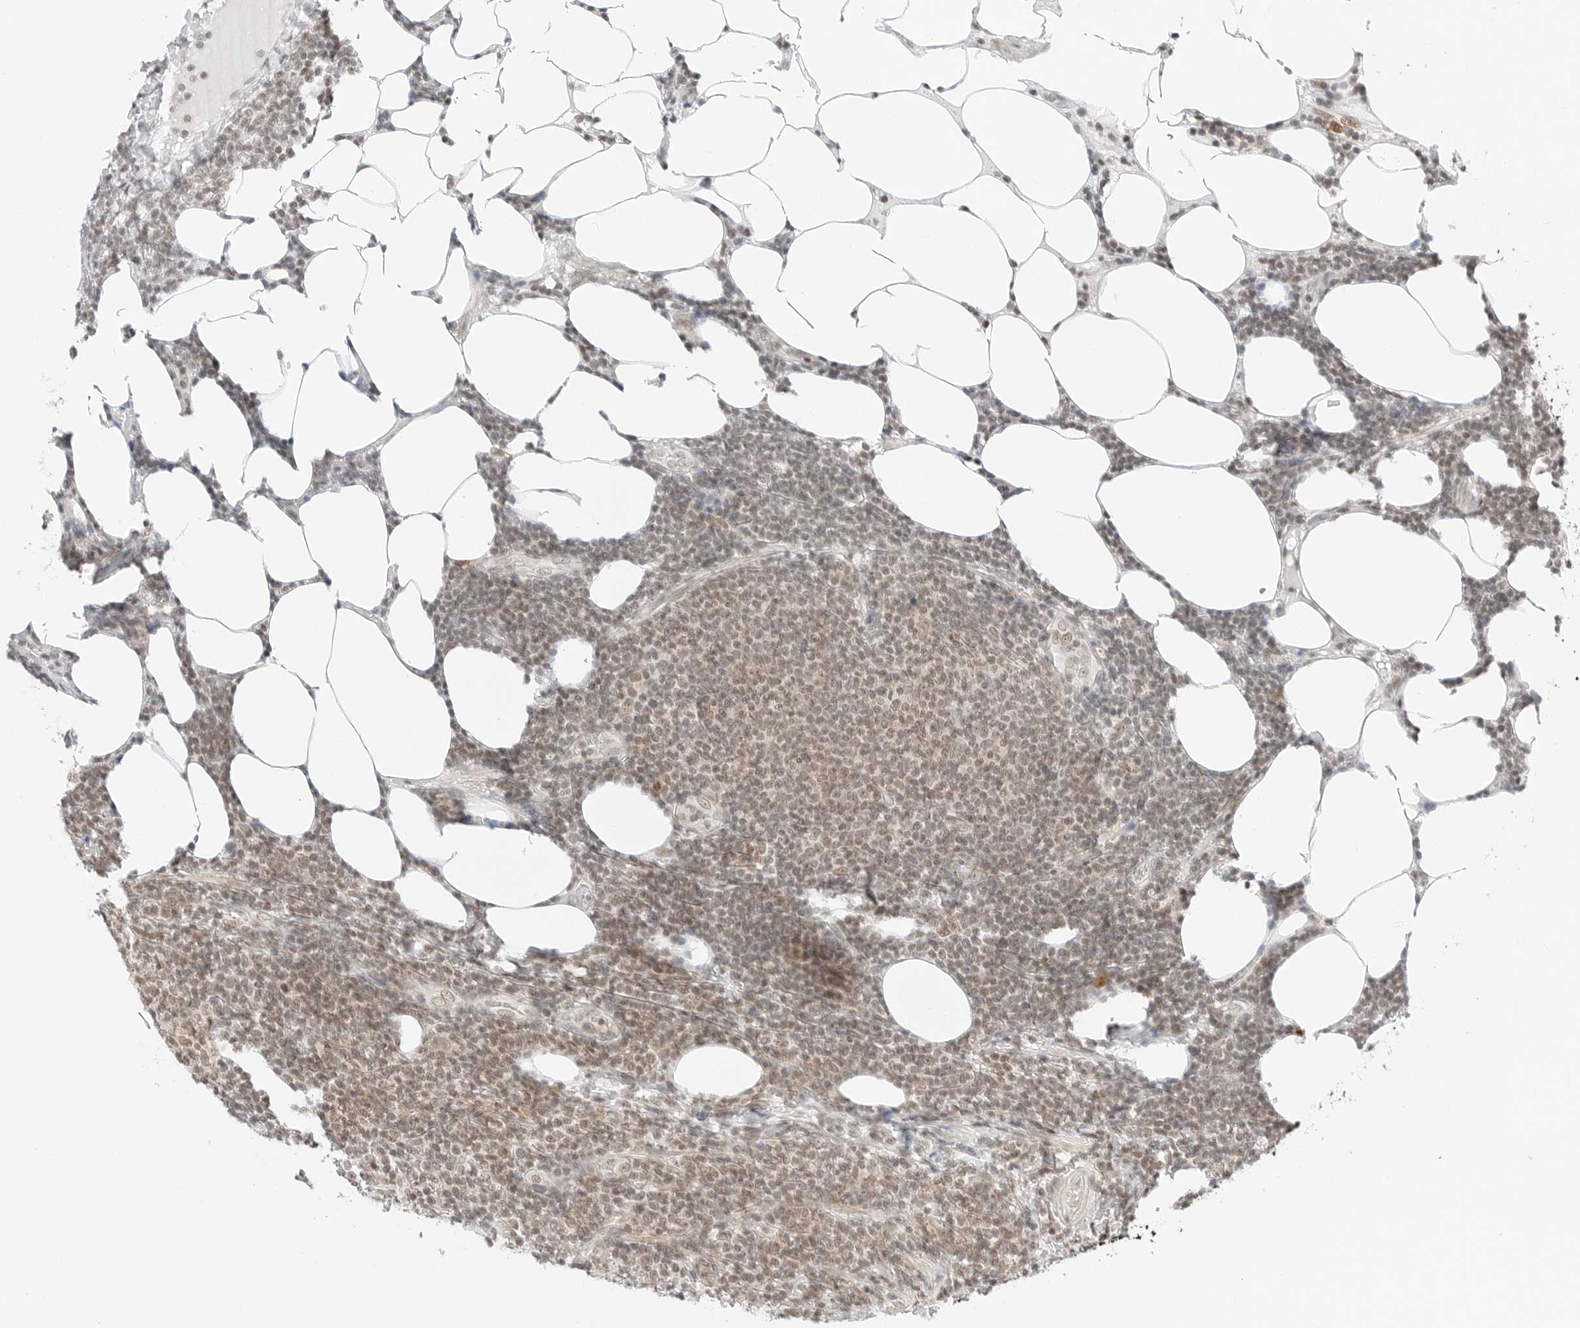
{"staining": {"intensity": "weak", "quantity": ">75%", "location": "nuclear"}, "tissue": "lymphoma", "cell_type": "Tumor cells", "image_type": "cancer", "snomed": [{"axis": "morphology", "description": "Malignant lymphoma, non-Hodgkin's type, Low grade"}, {"axis": "topography", "description": "Lymph node"}], "caption": "Weak nuclear expression is seen in about >75% of tumor cells in lymphoma.", "gene": "CRTC2", "patient": {"sex": "male", "age": 66}}